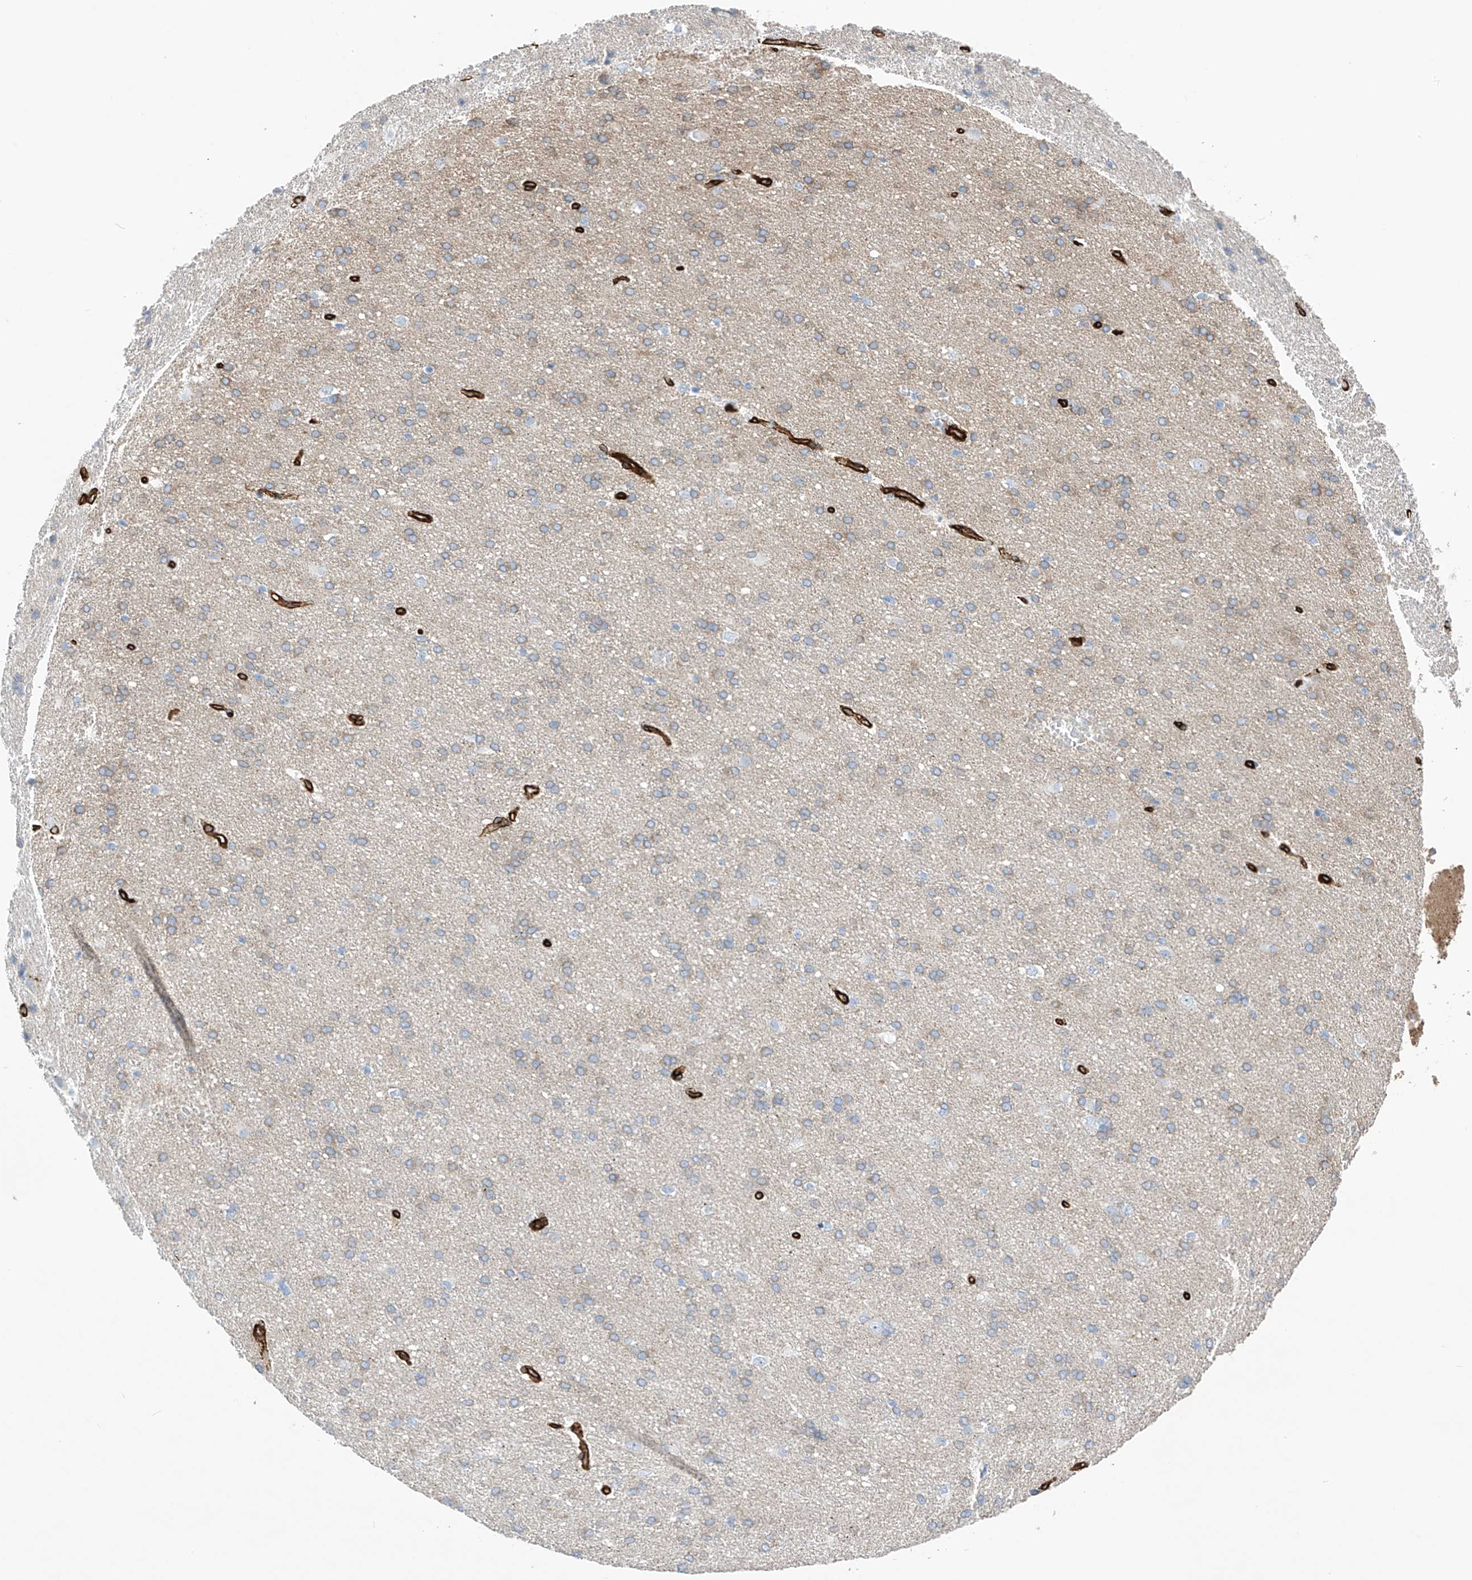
{"staining": {"intensity": "strong", "quantity": ">75%", "location": "cytoplasmic/membranous"}, "tissue": "cerebral cortex", "cell_type": "Endothelial cells", "image_type": "normal", "snomed": [{"axis": "morphology", "description": "Normal tissue, NOS"}, {"axis": "topography", "description": "Cerebral cortex"}], "caption": "Immunohistochemical staining of benign human cerebral cortex shows strong cytoplasmic/membranous protein positivity in approximately >75% of endothelial cells.", "gene": "UBTD1", "patient": {"sex": "male", "age": 62}}